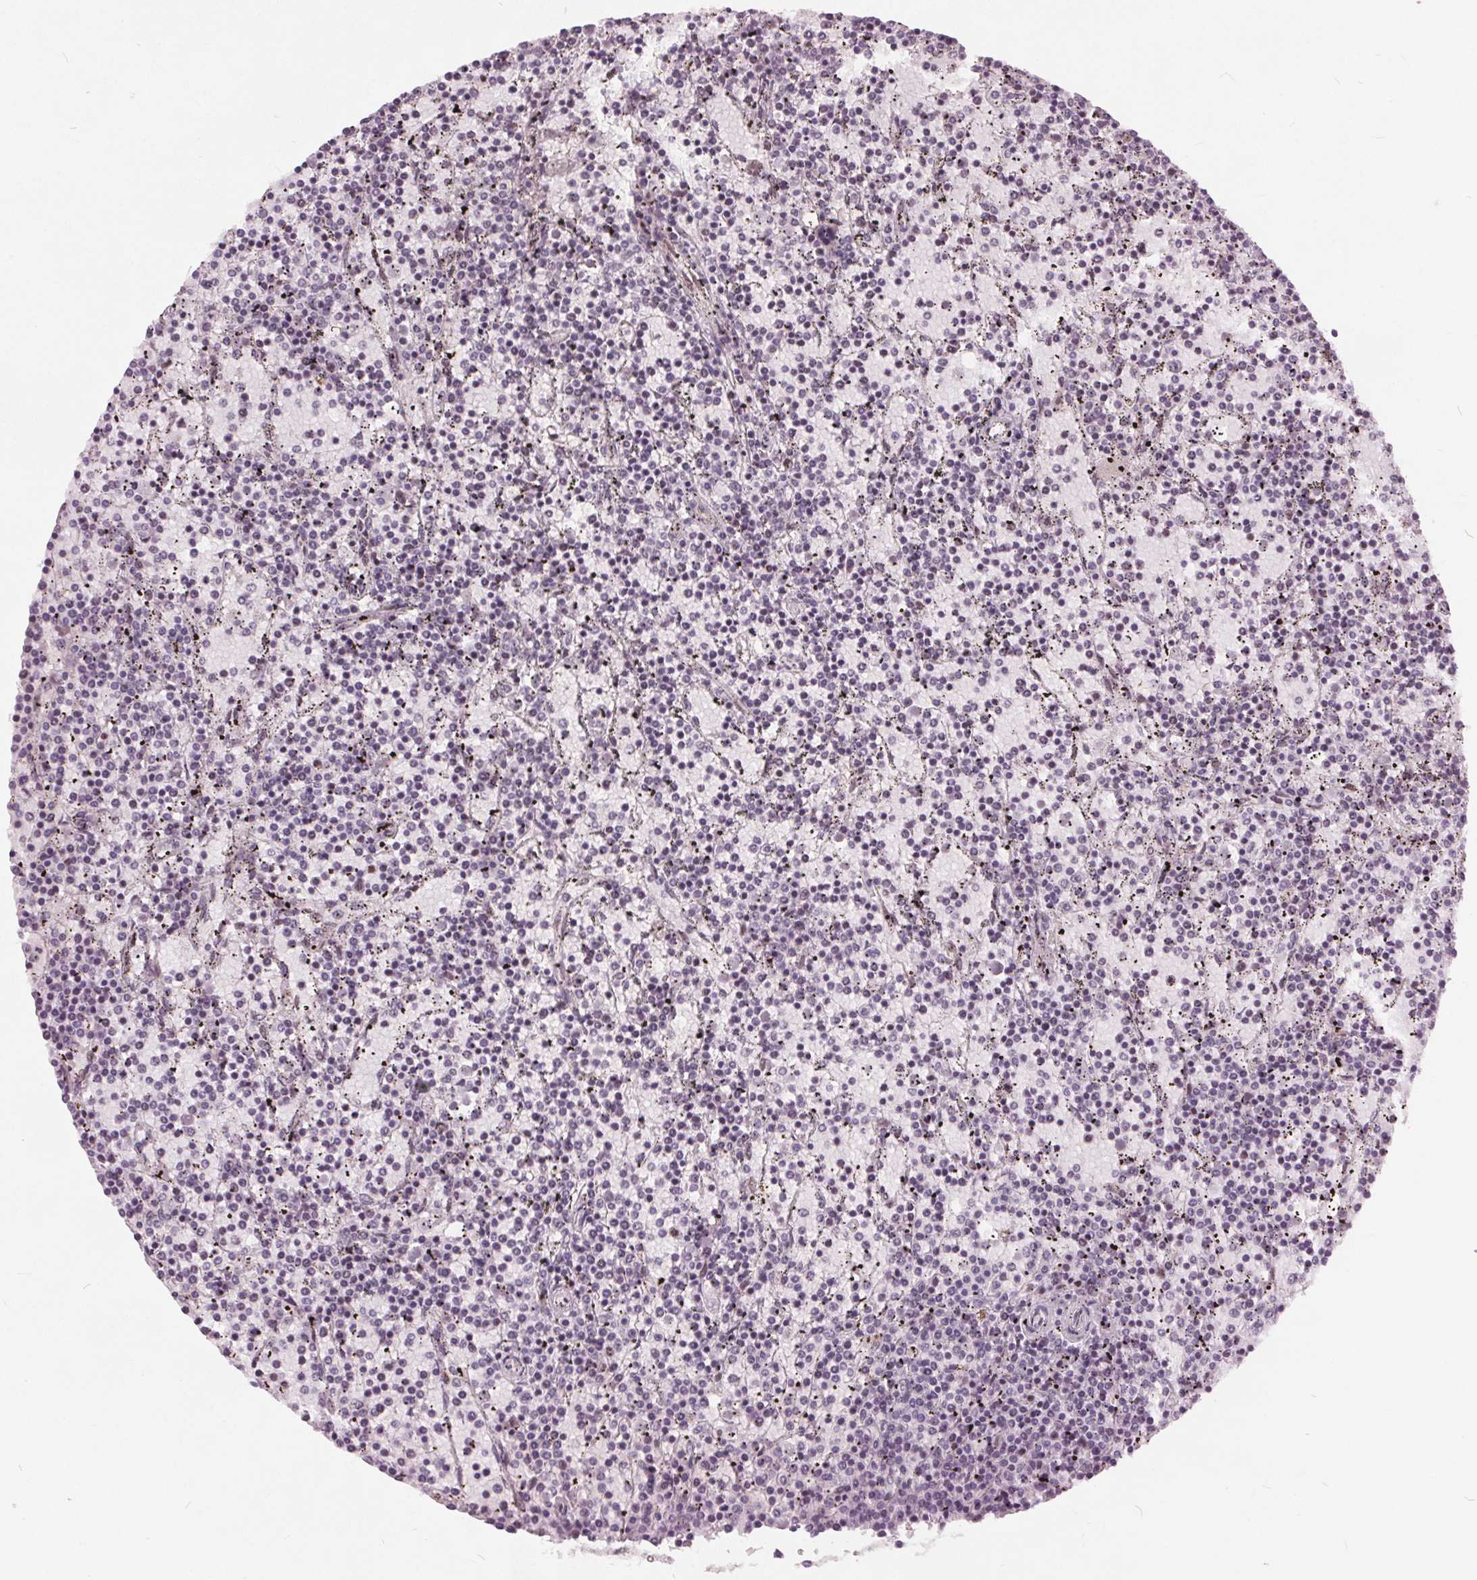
{"staining": {"intensity": "negative", "quantity": "none", "location": "none"}, "tissue": "lymphoma", "cell_type": "Tumor cells", "image_type": "cancer", "snomed": [{"axis": "morphology", "description": "Malignant lymphoma, non-Hodgkin's type, Low grade"}, {"axis": "topography", "description": "Spleen"}], "caption": "IHC micrograph of neoplastic tissue: lymphoma stained with DAB exhibits no significant protein staining in tumor cells.", "gene": "TTC34", "patient": {"sex": "female", "age": 77}}